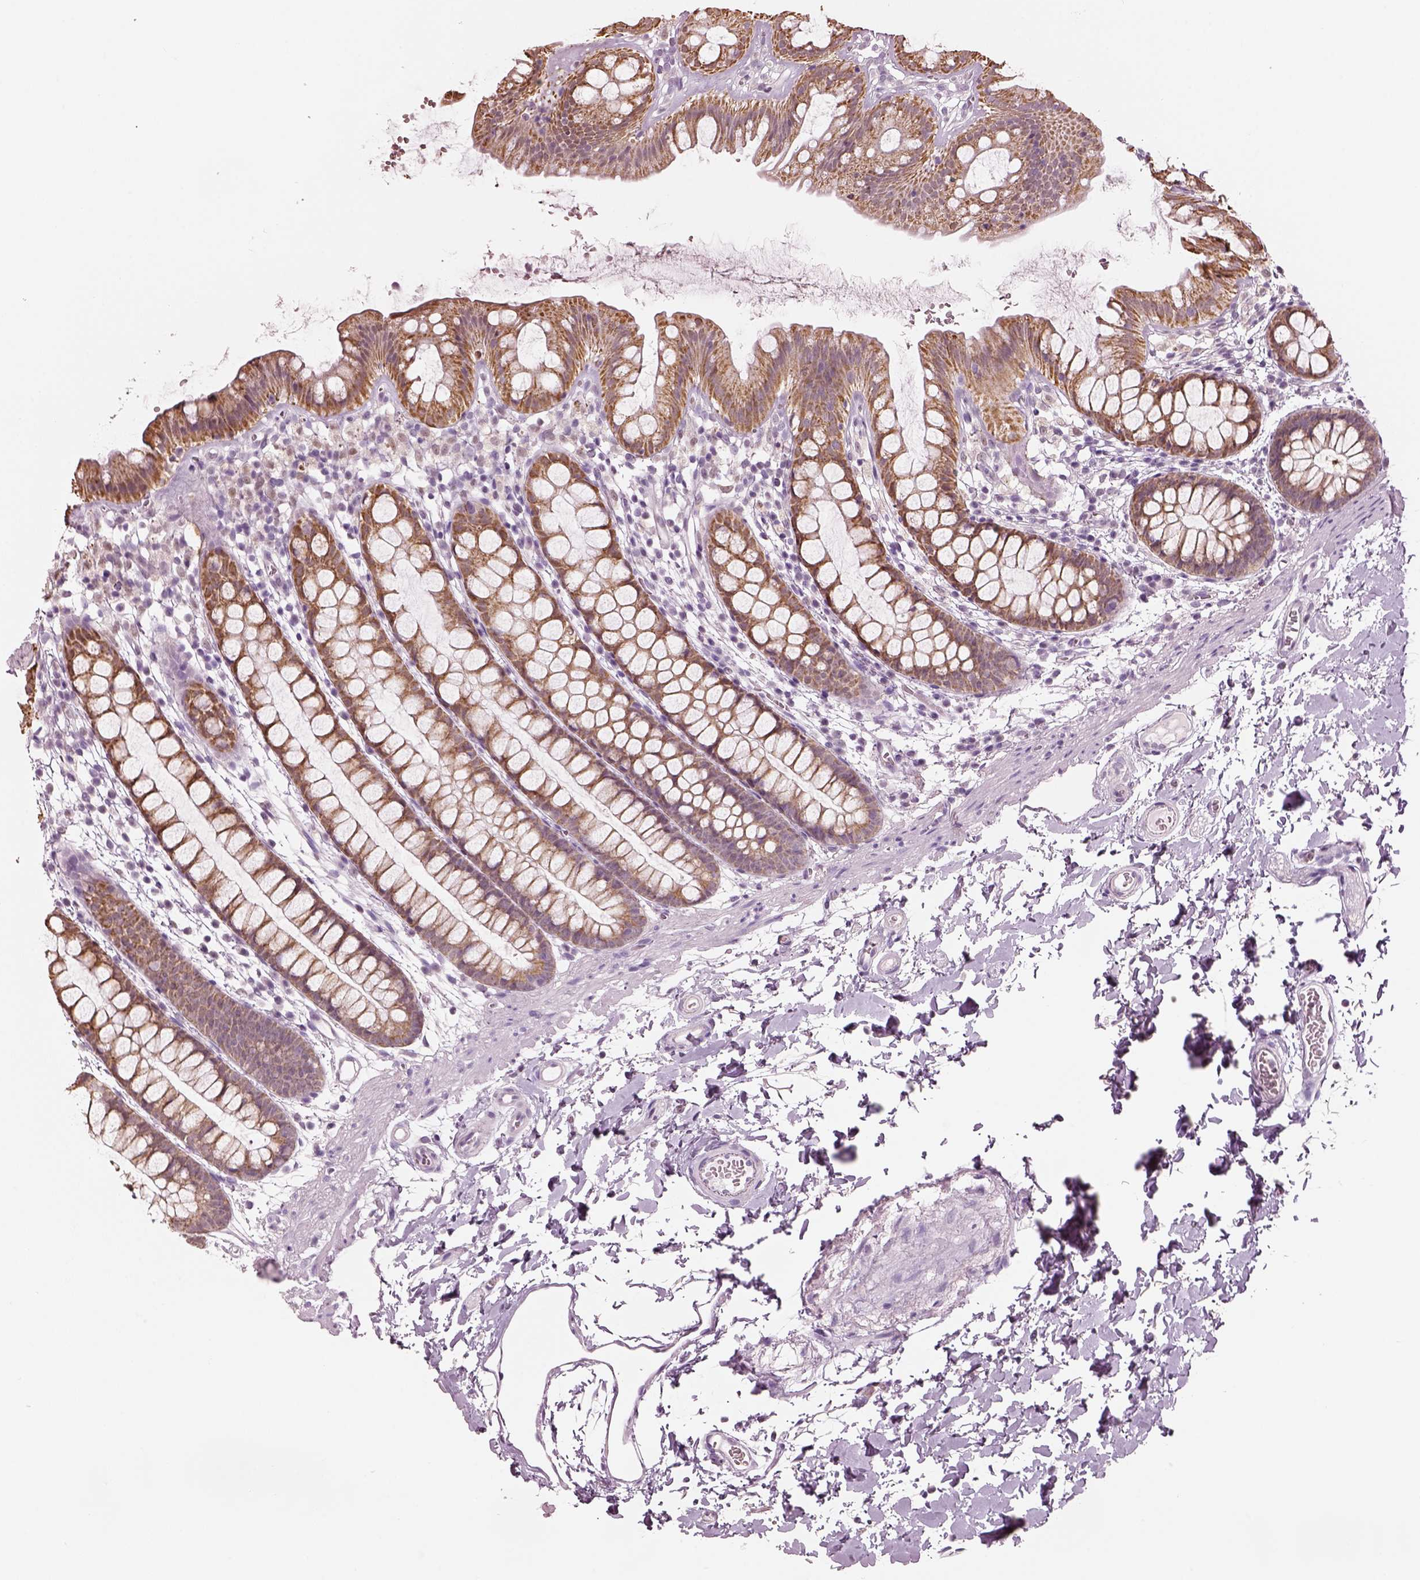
{"staining": {"intensity": "strong", "quantity": ">75%", "location": "cytoplasmic/membranous"}, "tissue": "rectum", "cell_type": "Glandular cells", "image_type": "normal", "snomed": [{"axis": "morphology", "description": "Normal tissue, NOS"}, {"axis": "topography", "description": "Rectum"}], "caption": "Immunohistochemistry histopathology image of unremarkable human rectum stained for a protein (brown), which reveals high levels of strong cytoplasmic/membranous positivity in about >75% of glandular cells.", "gene": "ELSPBP1", "patient": {"sex": "male", "age": 57}}